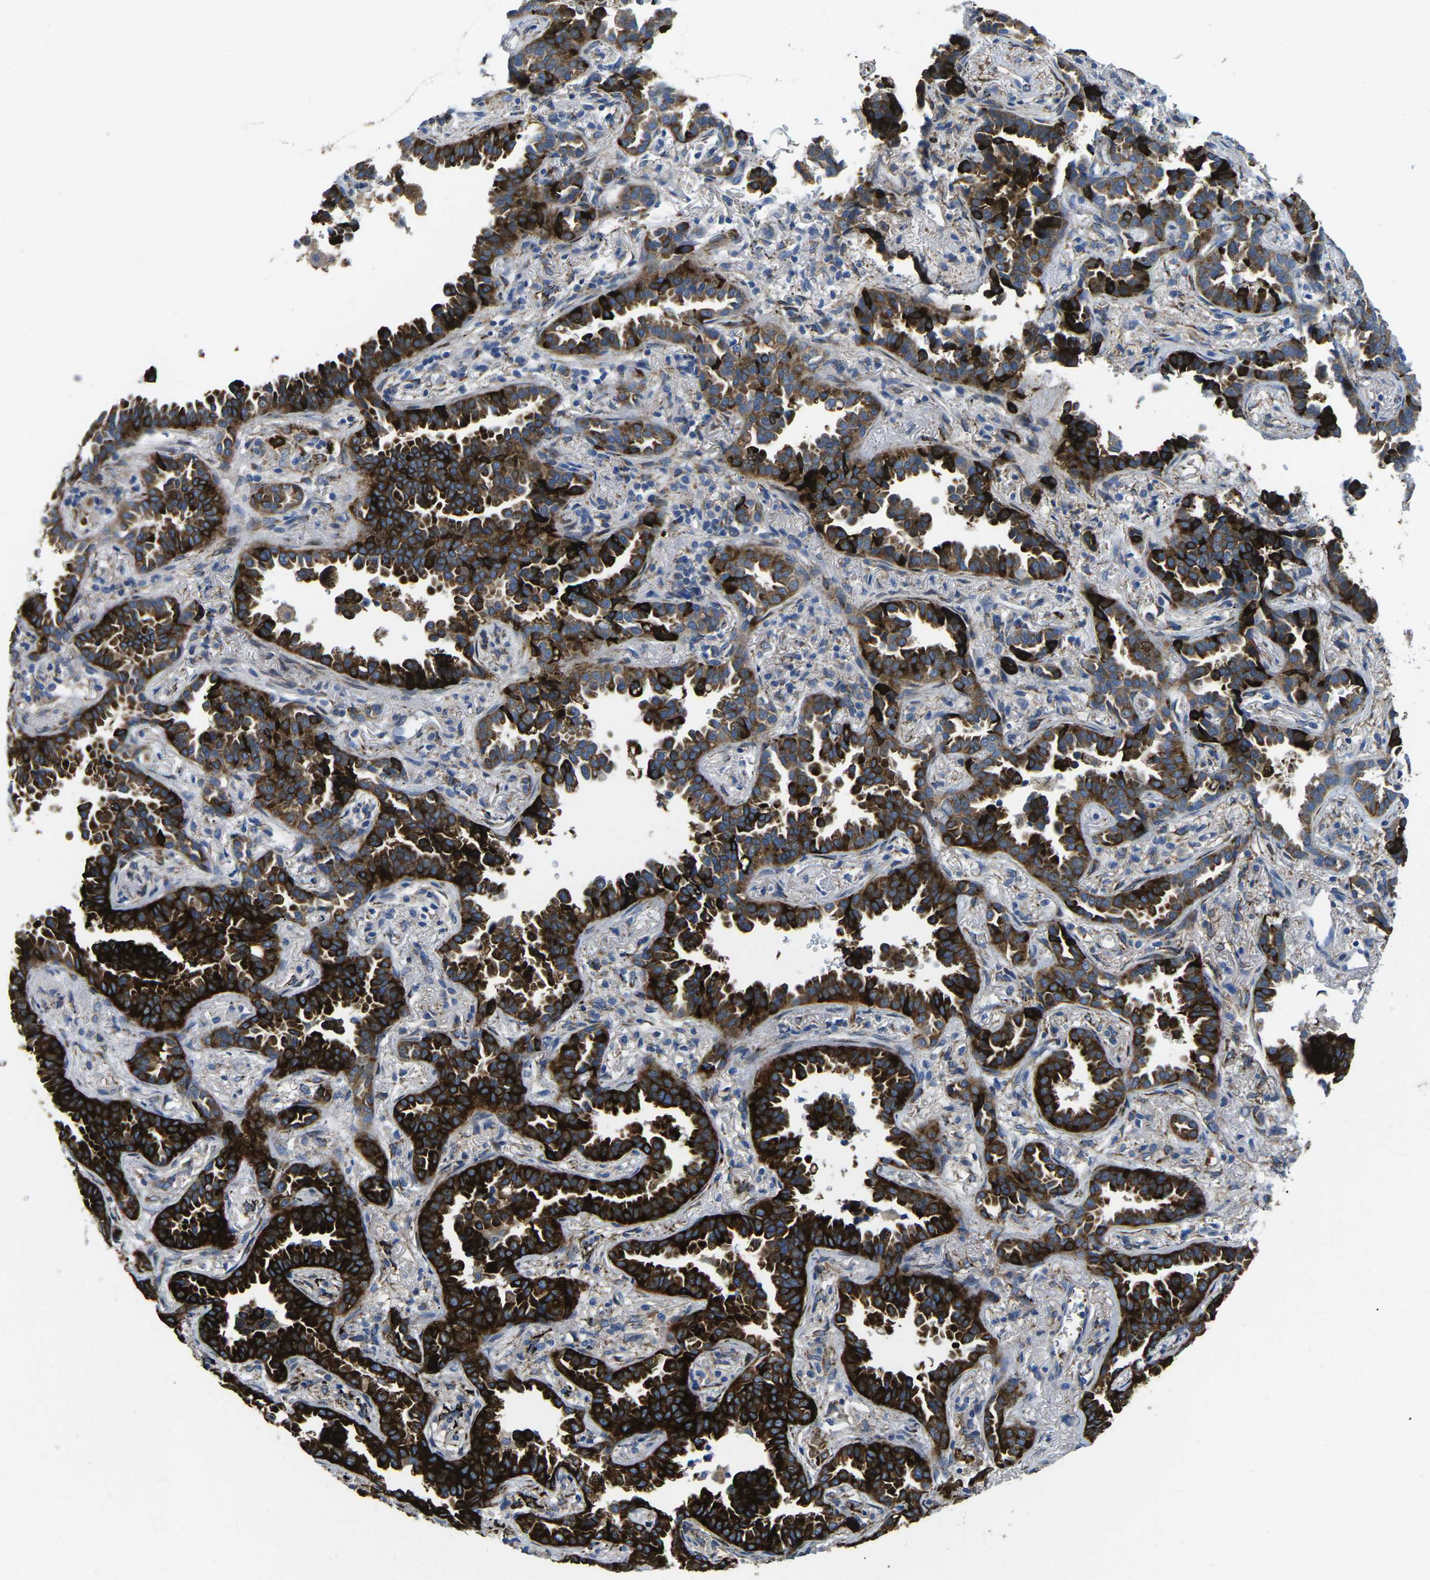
{"staining": {"intensity": "strong", "quantity": ">75%", "location": "cytoplasmic/membranous"}, "tissue": "lung cancer", "cell_type": "Tumor cells", "image_type": "cancer", "snomed": [{"axis": "morphology", "description": "Normal tissue, NOS"}, {"axis": "morphology", "description": "Adenocarcinoma, NOS"}, {"axis": "topography", "description": "Lung"}], "caption": "High-power microscopy captured an immunohistochemistry image of adenocarcinoma (lung), revealing strong cytoplasmic/membranous expression in about >75% of tumor cells.", "gene": "PDZD8", "patient": {"sex": "male", "age": 59}}